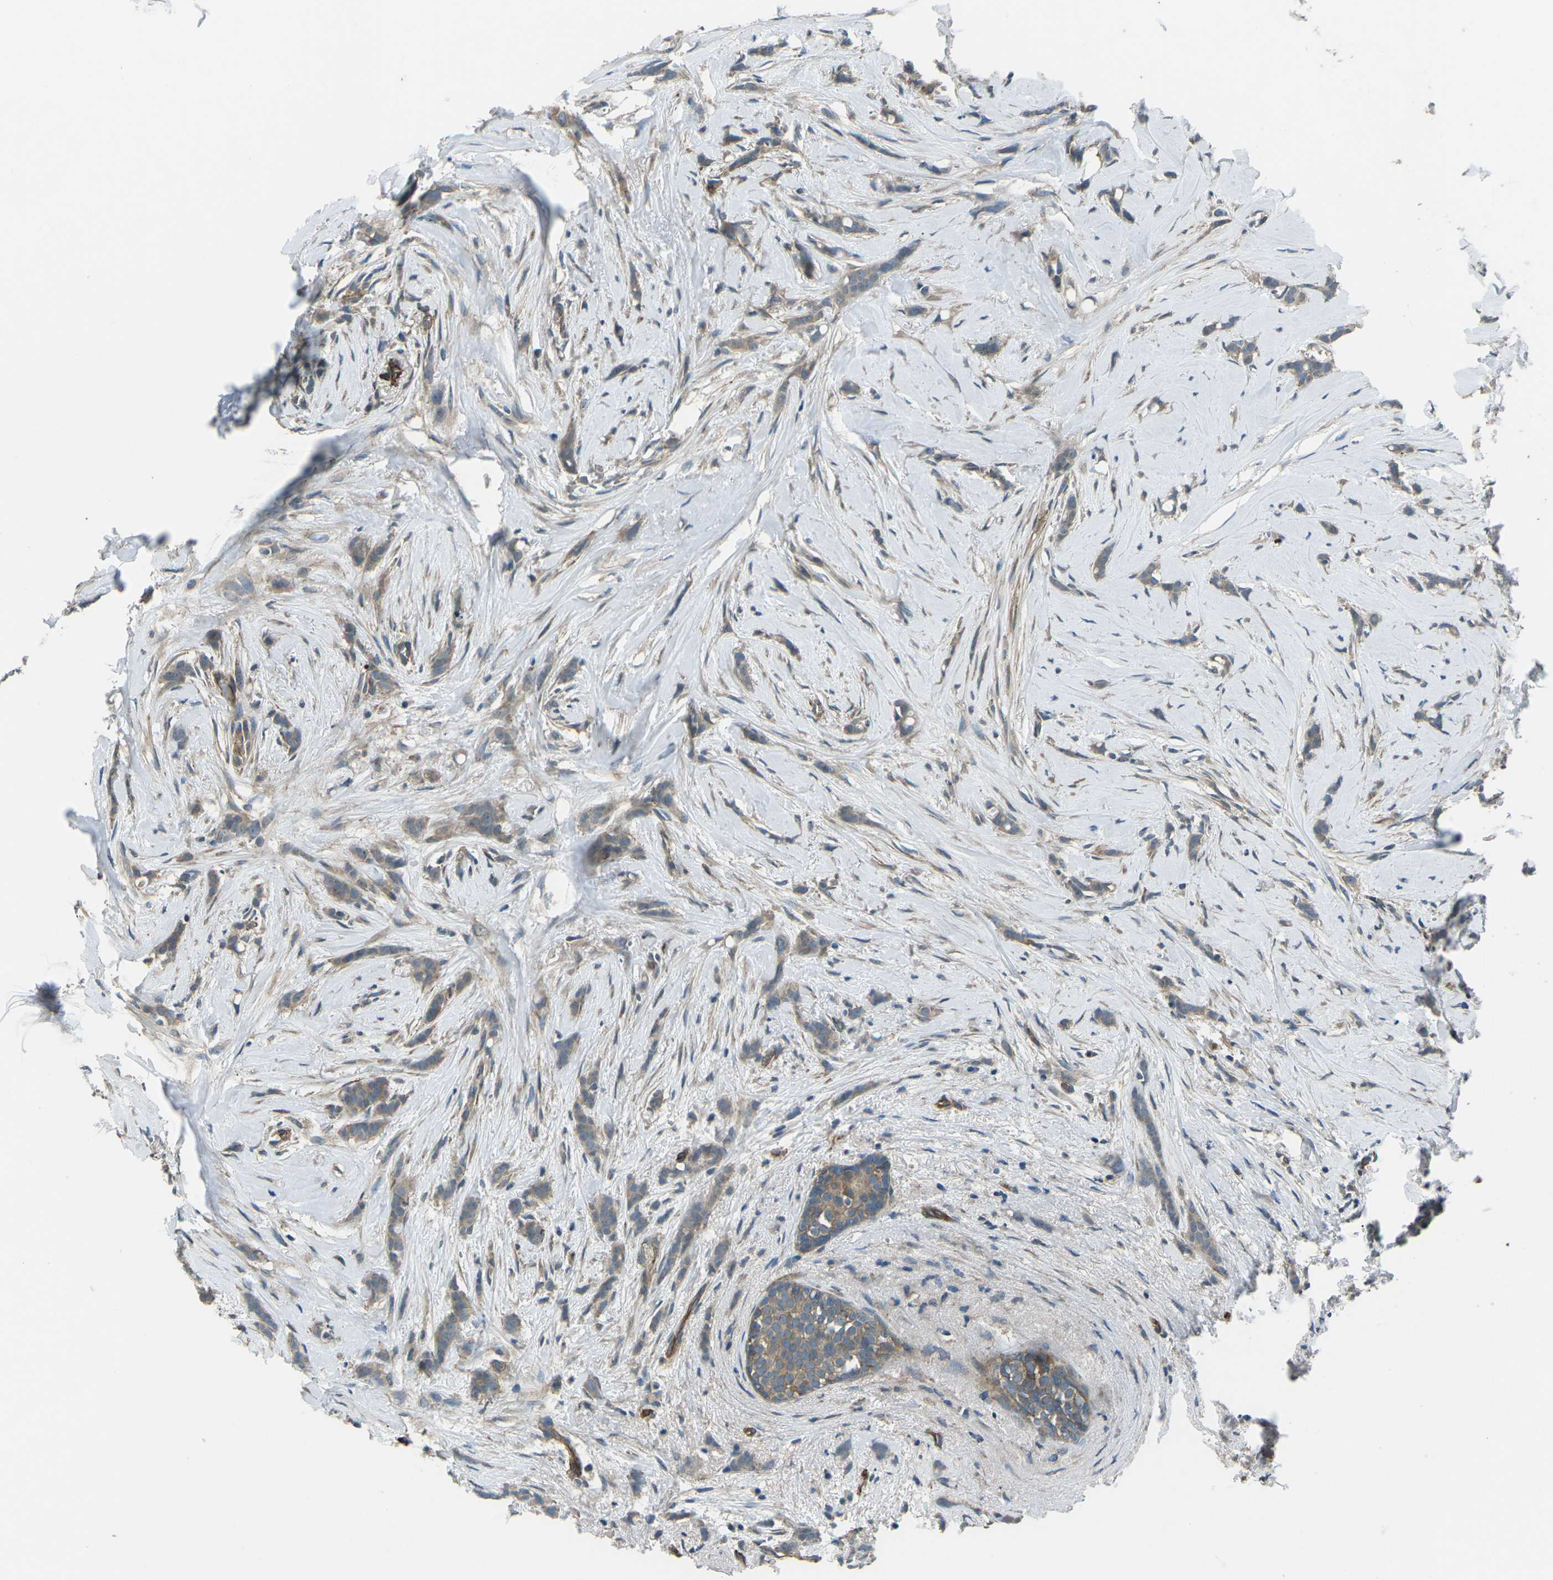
{"staining": {"intensity": "weak", "quantity": ">75%", "location": "cytoplasmic/membranous"}, "tissue": "breast cancer", "cell_type": "Tumor cells", "image_type": "cancer", "snomed": [{"axis": "morphology", "description": "Lobular carcinoma, in situ"}, {"axis": "morphology", "description": "Lobular carcinoma"}, {"axis": "topography", "description": "Breast"}], "caption": "Brown immunohistochemical staining in human breast cancer (lobular carcinoma in situ) reveals weak cytoplasmic/membranous staining in approximately >75% of tumor cells.", "gene": "AFAP1", "patient": {"sex": "female", "age": 41}}